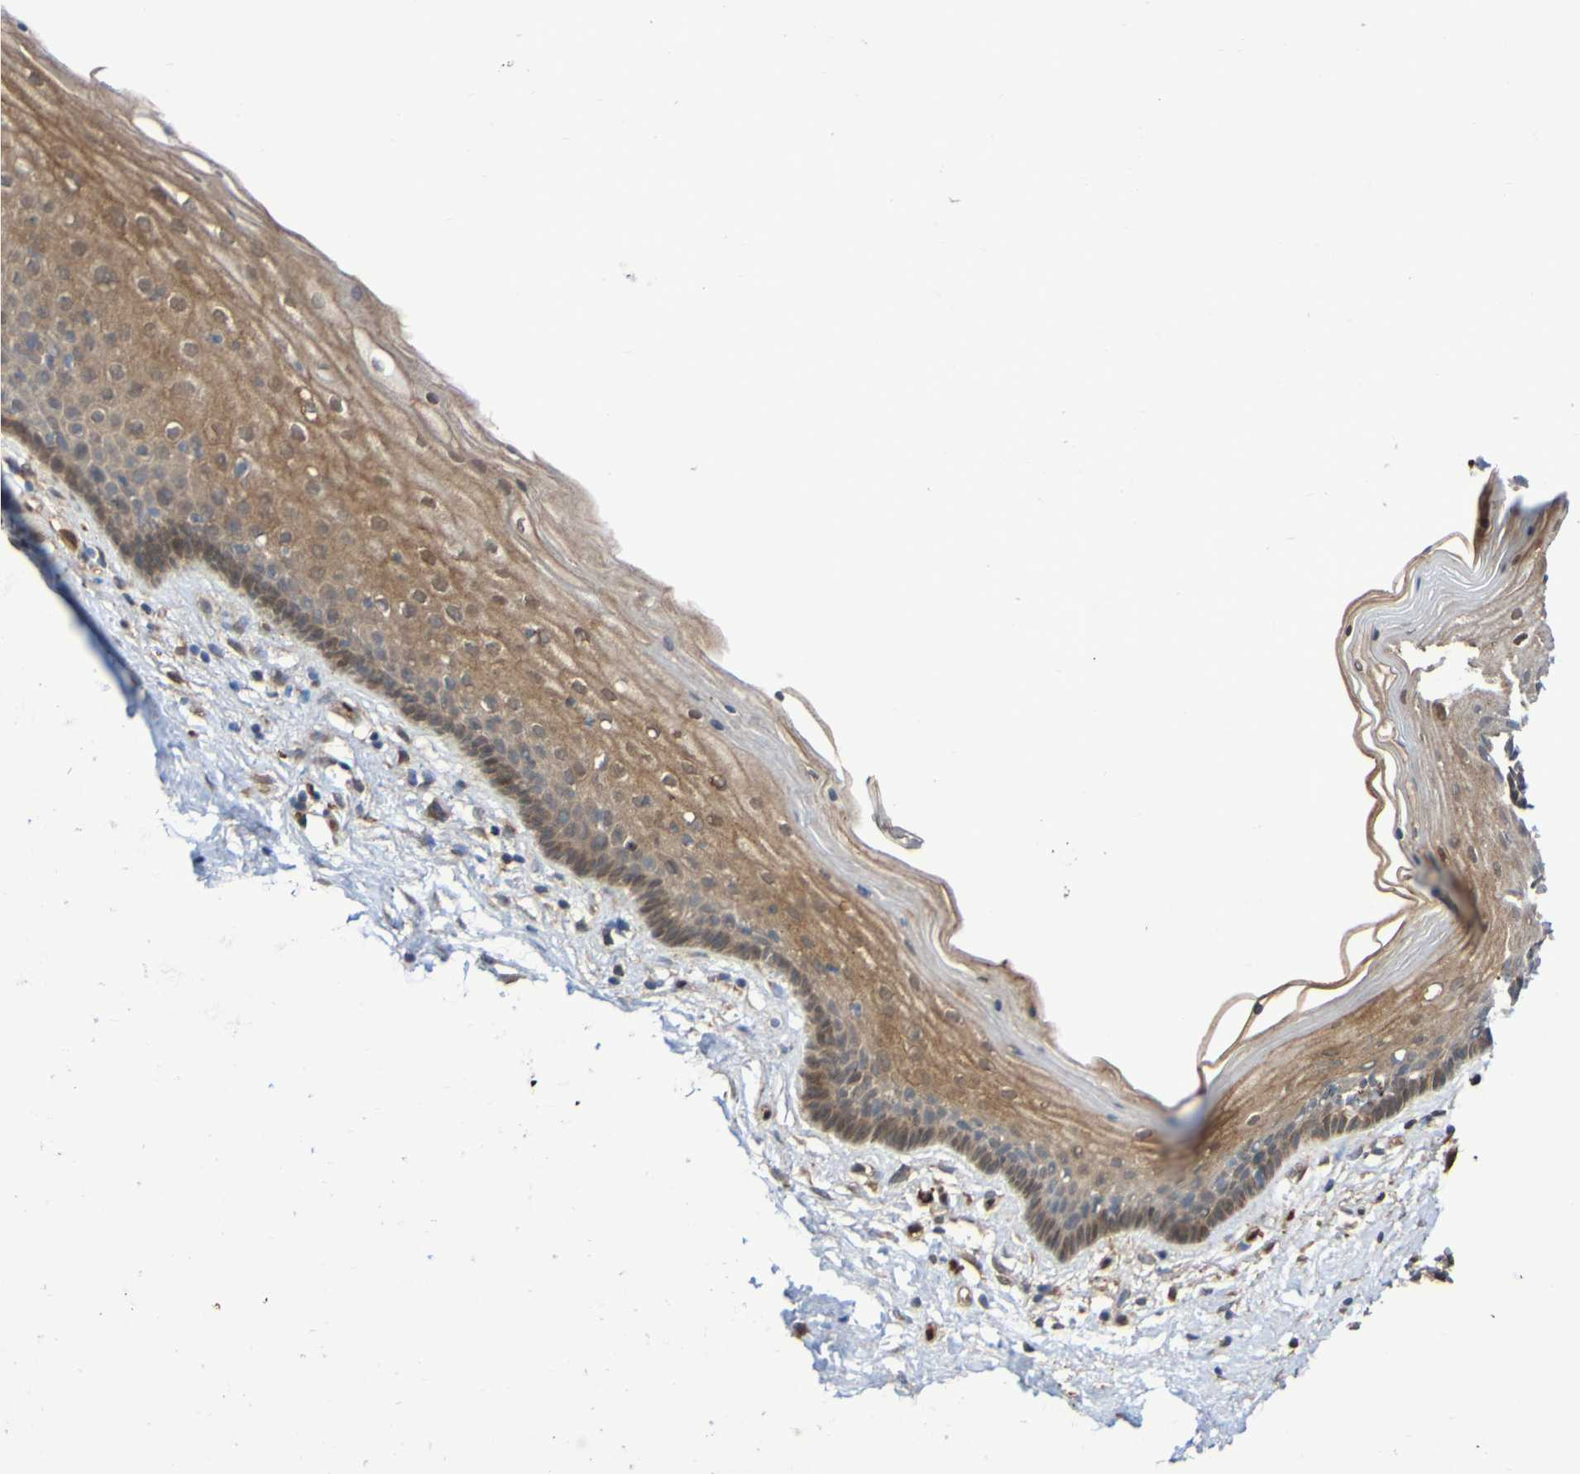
{"staining": {"intensity": "moderate", "quantity": ">75%", "location": "cytoplasmic/membranous"}, "tissue": "vagina", "cell_type": "Squamous epithelial cells", "image_type": "normal", "snomed": [{"axis": "morphology", "description": "Normal tissue, NOS"}, {"axis": "topography", "description": "Vagina"}], "caption": "This is an image of immunohistochemistry staining of unremarkable vagina, which shows moderate staining in the cytoplasmic/membranous of squamous epithelial cells.", "gene": "SERPINB6", "patient": {"sex": "female", "age": 44}}